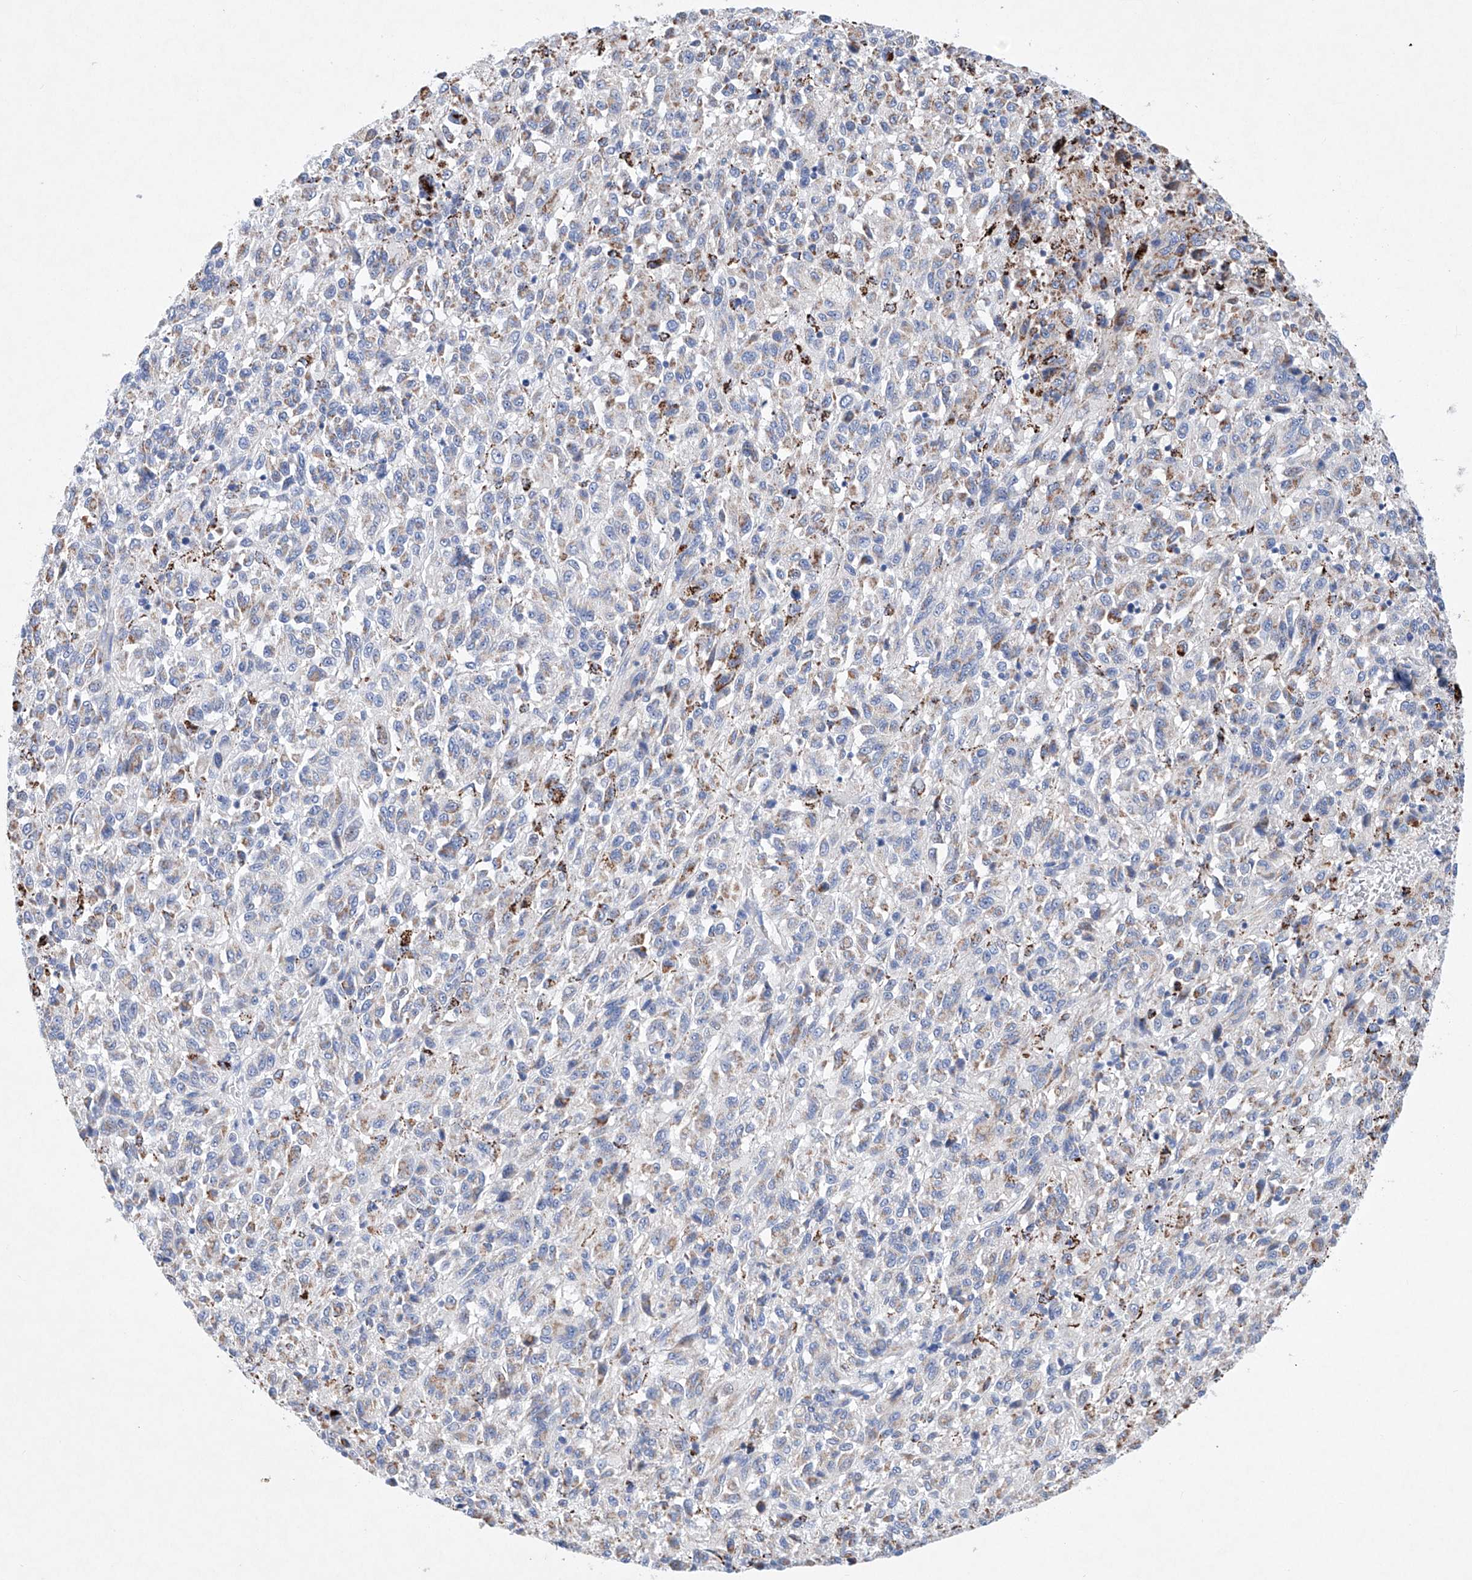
{"staining": {"intensity": "weak", "quantity": "<25%", "location": "cytoplasmic/membranous"}, "tissue": "melanoma", "cell_type": "Tumor cells", "image_type": "cancer", "snomed": [{"axis": "morphology", "description": "Malignant melanoma, Metastatic site"}, {"axis": "topography", "description": "Lung"}], "caption": "DAB (3,3'-diaminobenzidine) immunohistochemical staining of malignant melanoma (metastatic site) reveals no significant staining in tumor cells.", "gene": "NRROS", "patient": {"sex": "male", "age": 64}}